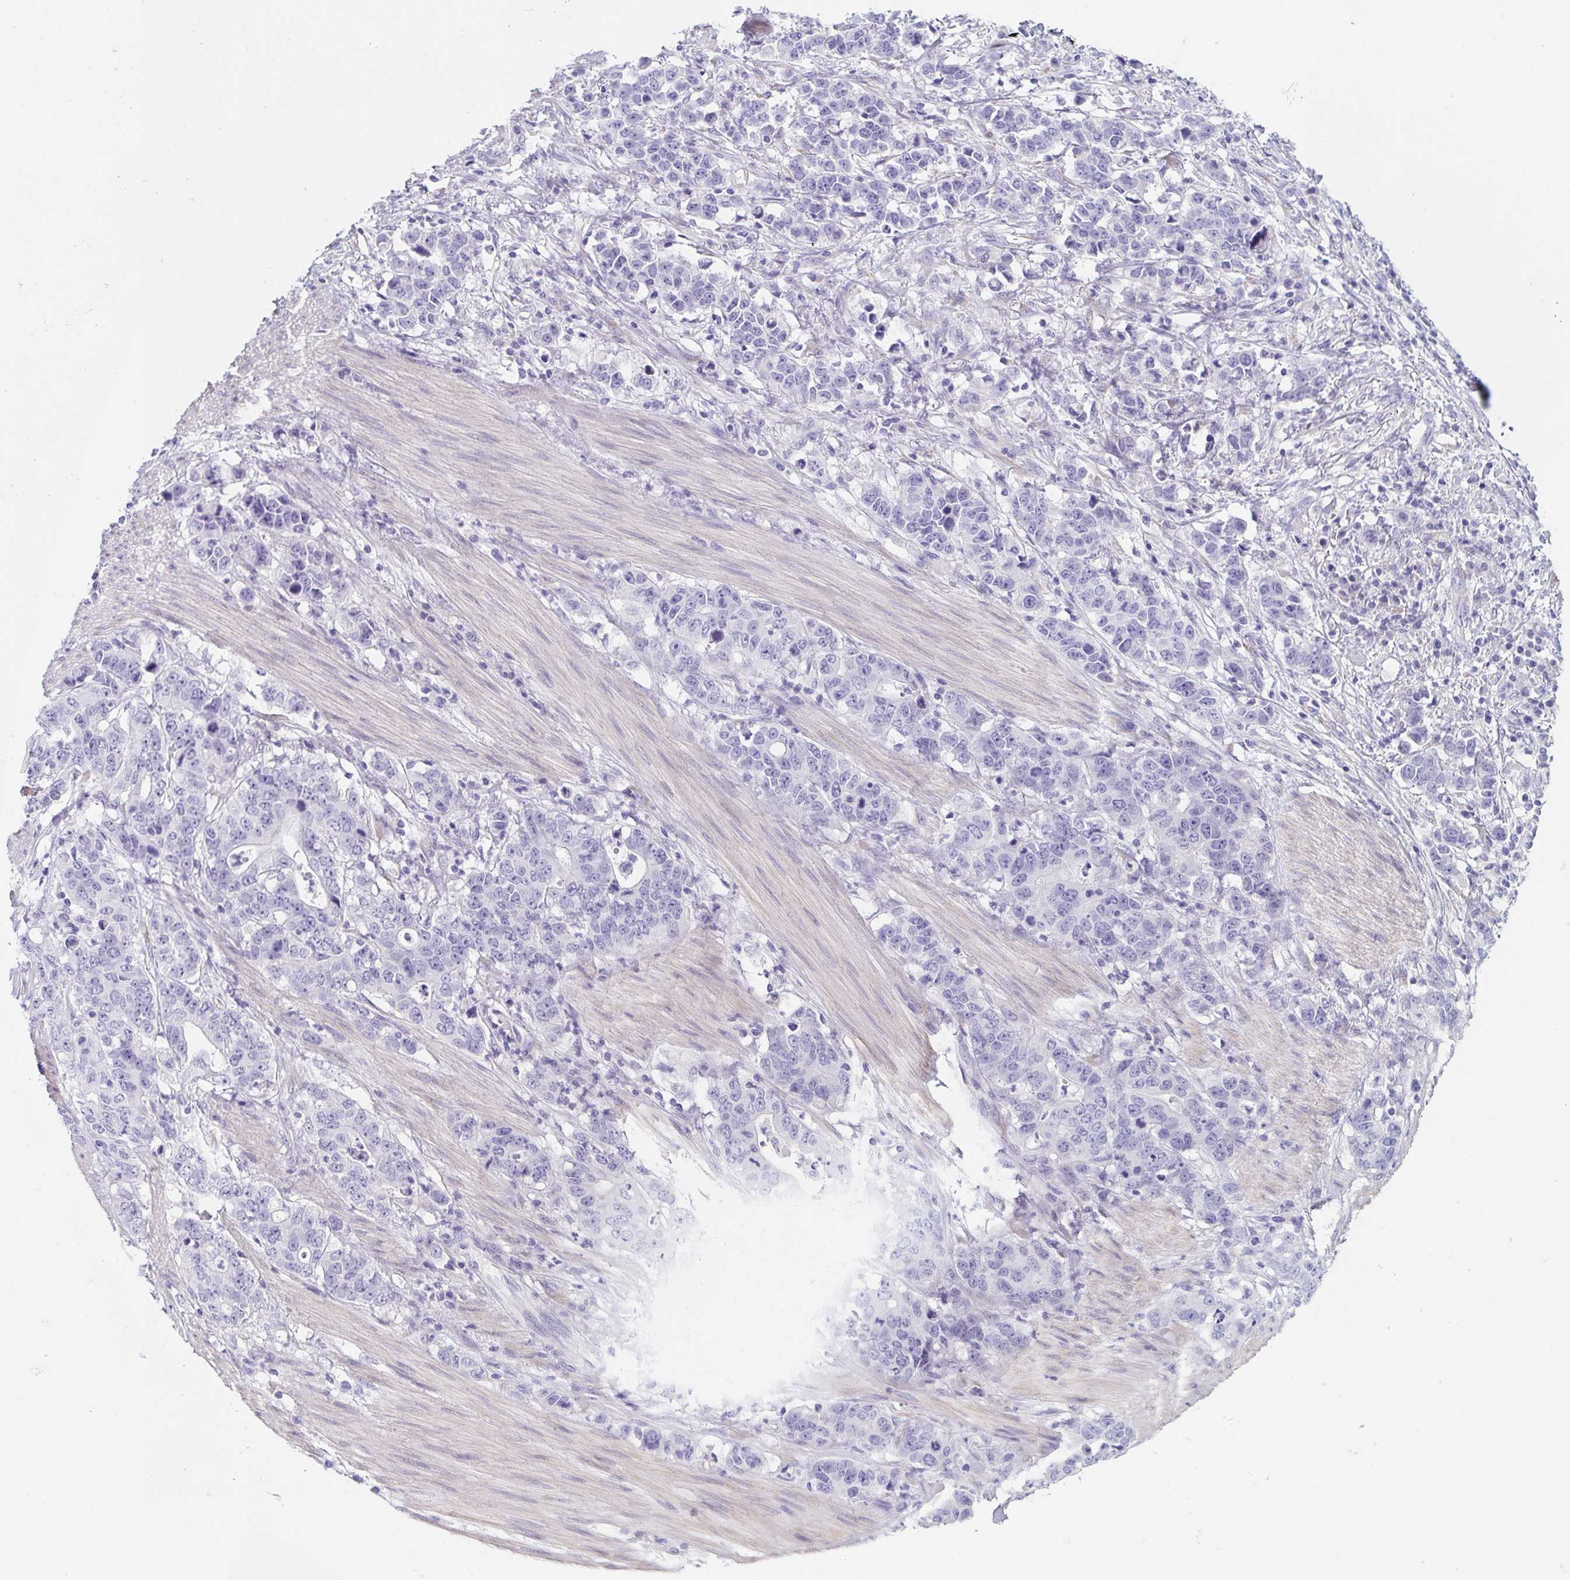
{"staining": {"intensity": "negative", "quantity": "none", "location": "none"}, "tissue": "stomach cancer", "cell_type": "Tumor cells", "image_type": "cancer", "snomed": [{"axis": "morphology", "description": "Adenocarcinoma, NOS"}, {"axis": "topography", "description": "Stomach, upper"}], "caption": "This is an IHC image of human stomach cancer. There is no staining in tumor cells.", "gene": "HDGFL1", "patient": {"sex": "male", "age": 69}}